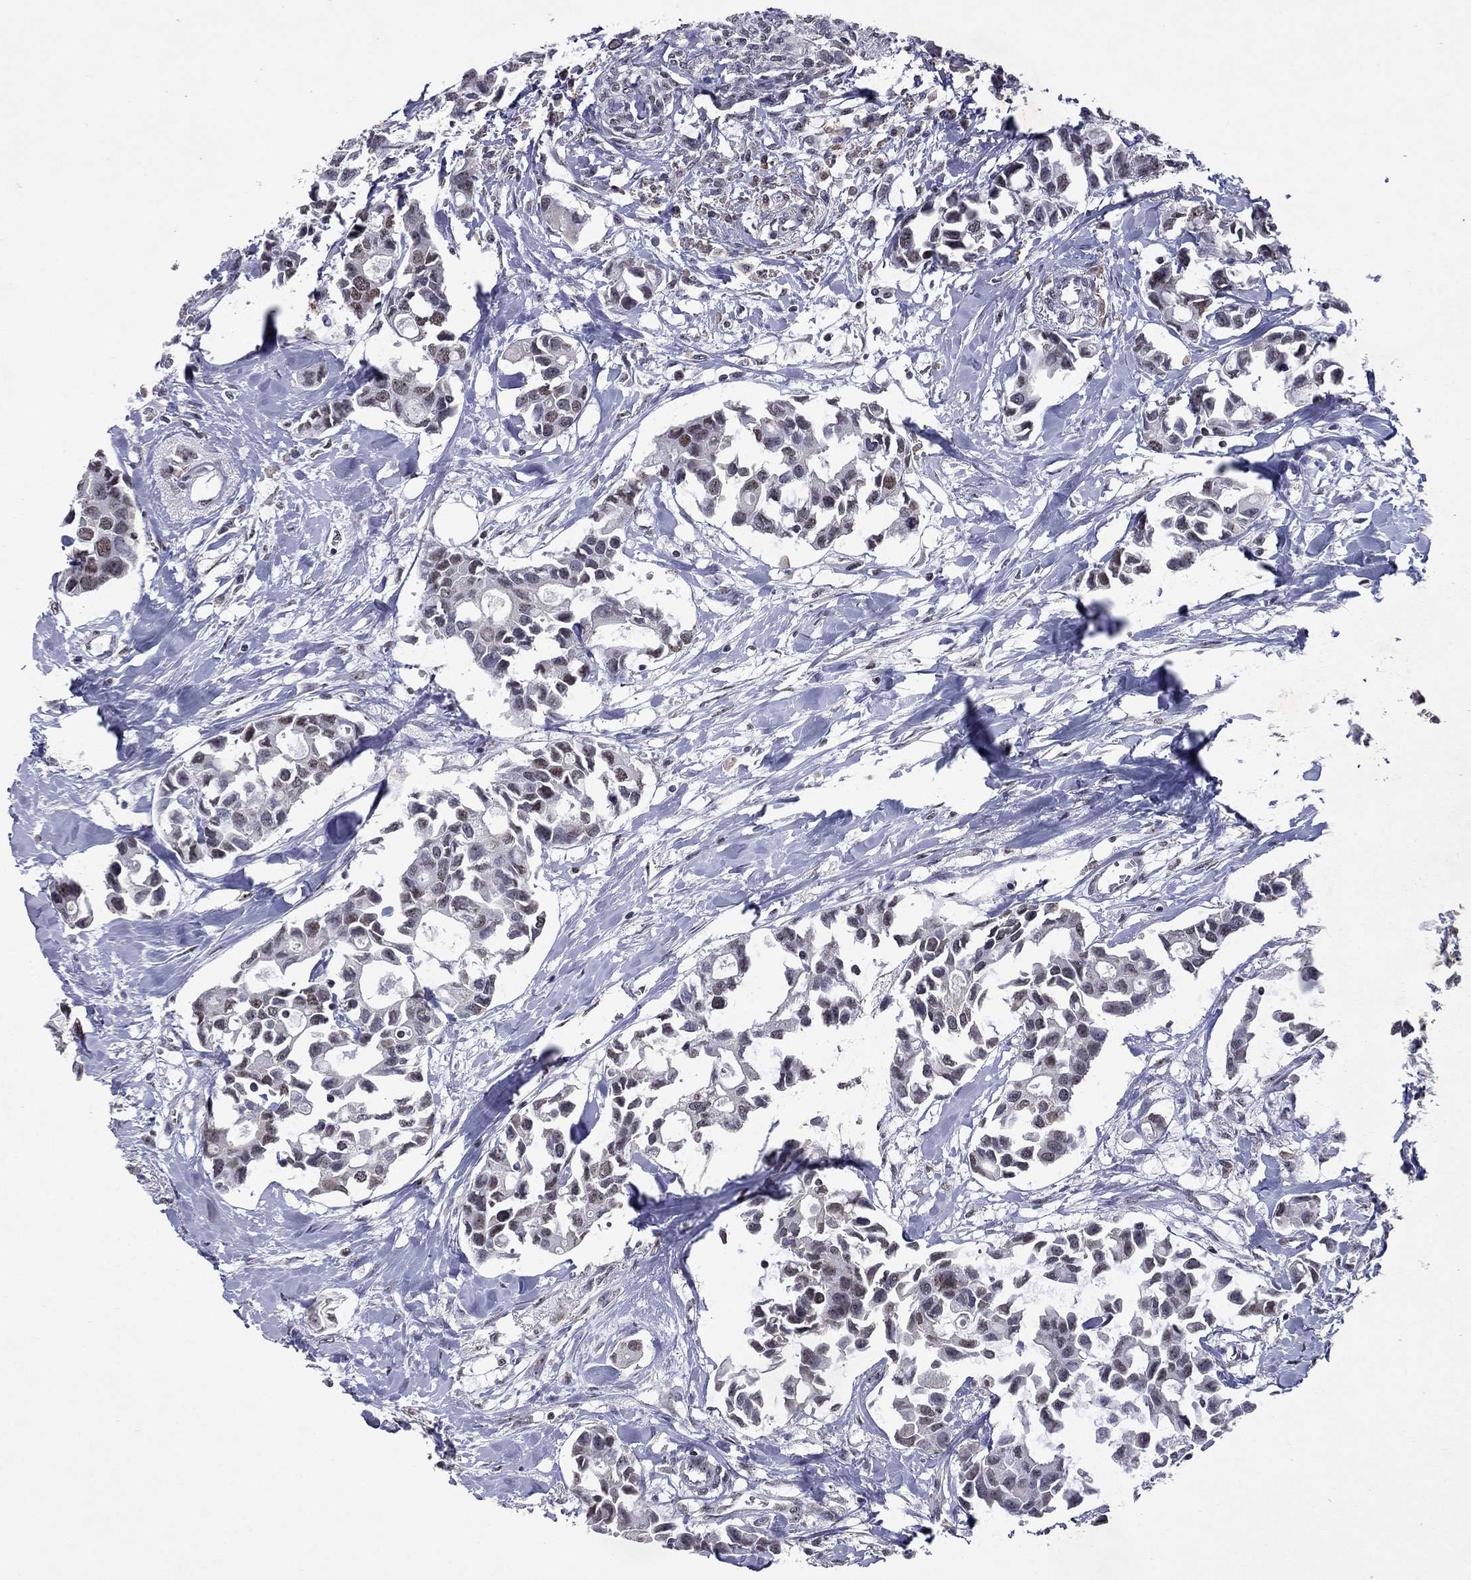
{"staining": {"intensity": "moderate", "quantity": "25%-75%", "location": "nuclear"}, "tissue": "breast cancer", "cell_type": "Tumor cells", "image_type": "cancer", "snomed": [{"axis": "morphology", "description": "Duct carcinoma"}, {"axis": "topography", "description": "Breast"}], "caption": "High-magnification brightfield microscopy of breast cancer stained with DAB (brown) and counterstained with hematoxylin (blue). tumor cells exhibit moderate nuclear positivity is present in about25%-75% of cells.", "gene": "SPOUT1", "patient": {"sex": "female", "age": 83}}